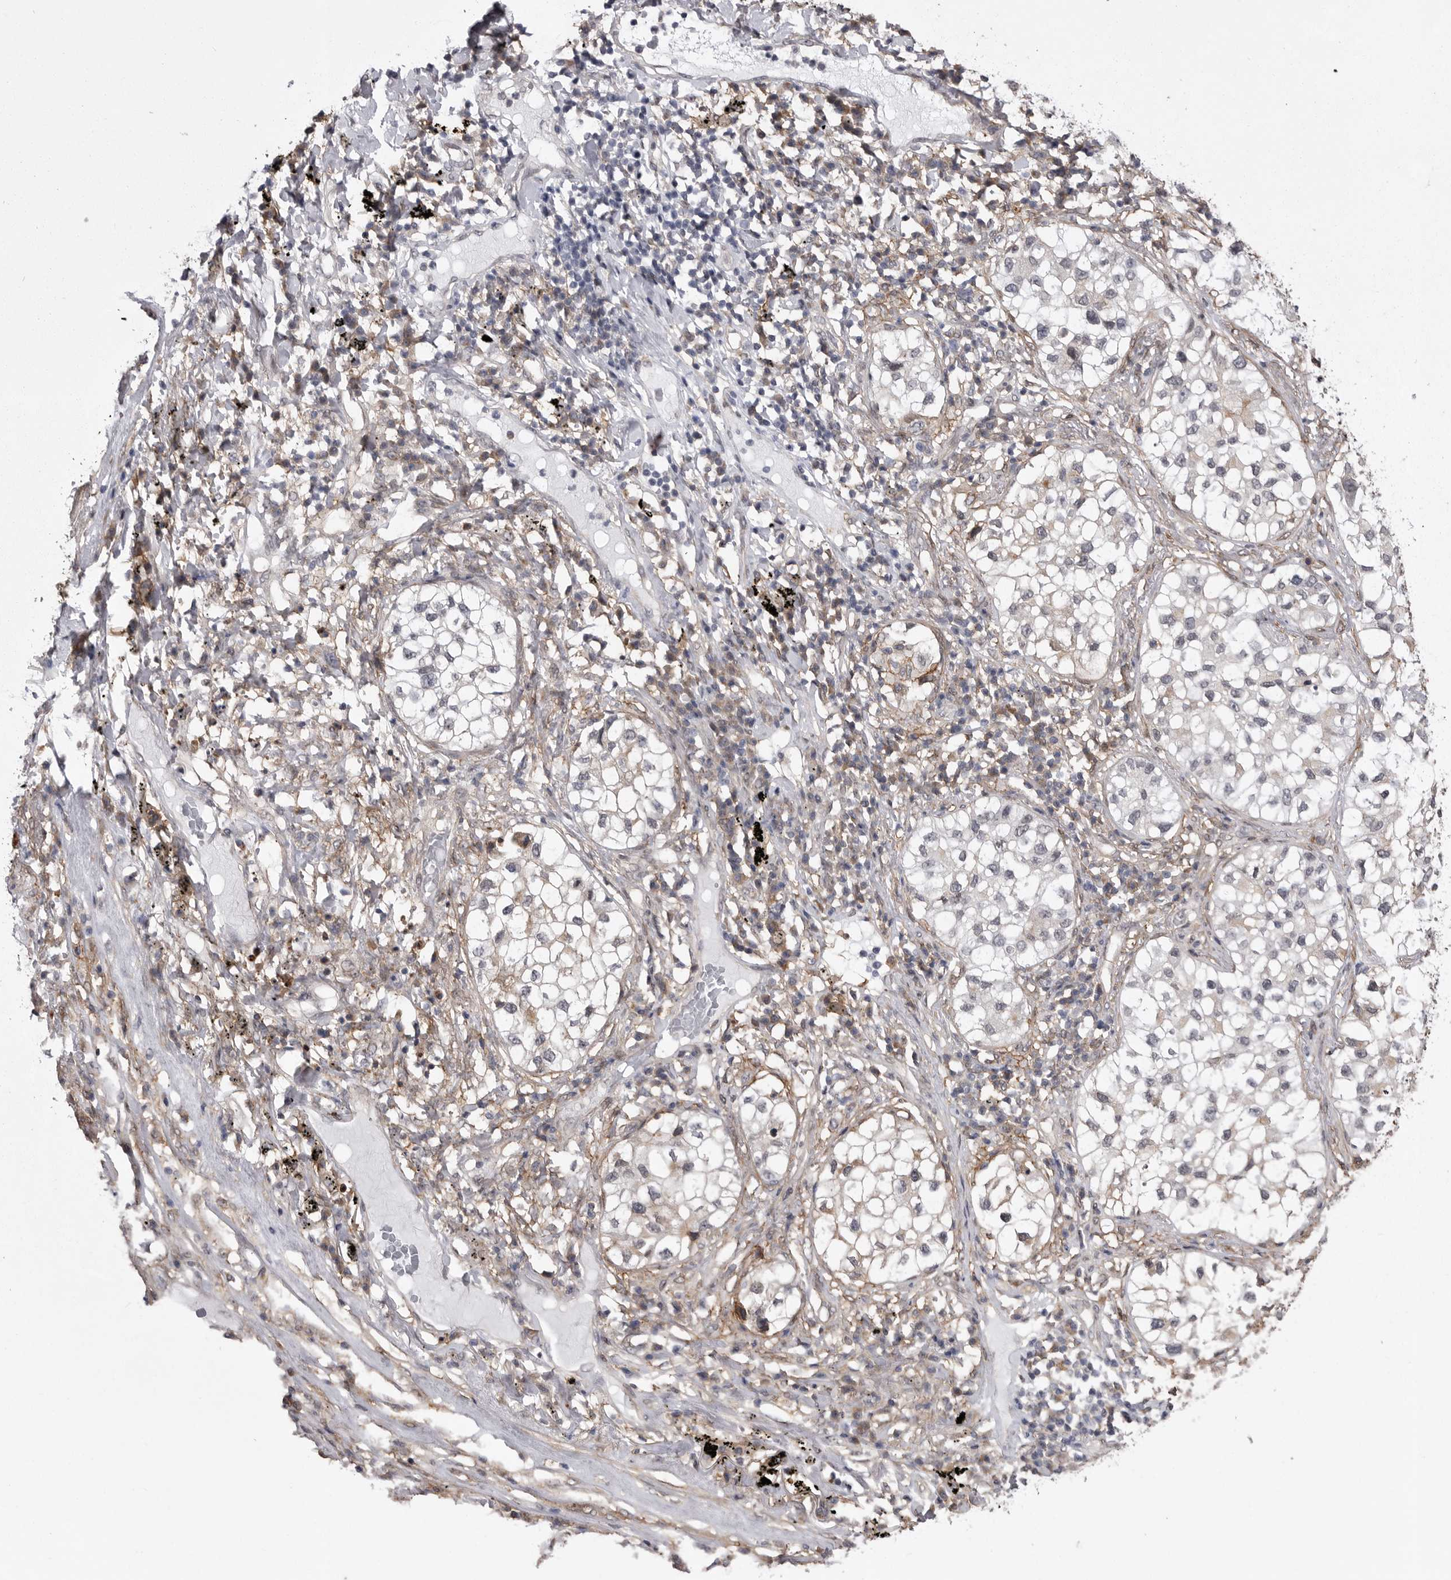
{"staining": {"intensity": "negative", "quantity": "none", "location": "none"}, "tissue": "lung cancer", "cell_type": "Tumor cells", "image_type": "cancer", "snomed": [{"axis": "morphology", "description": "Adenocarcinoma, NOS"}, {"axis": "topography", "description": "Lung"}], "caption": "High power microscopy histopathology image of an immunohistochemistry micrograph of lung cancer, revealing no significant expression in tumor cells.", "gene": "ABL1", "patient": {"sex": "male", "age": 63}}